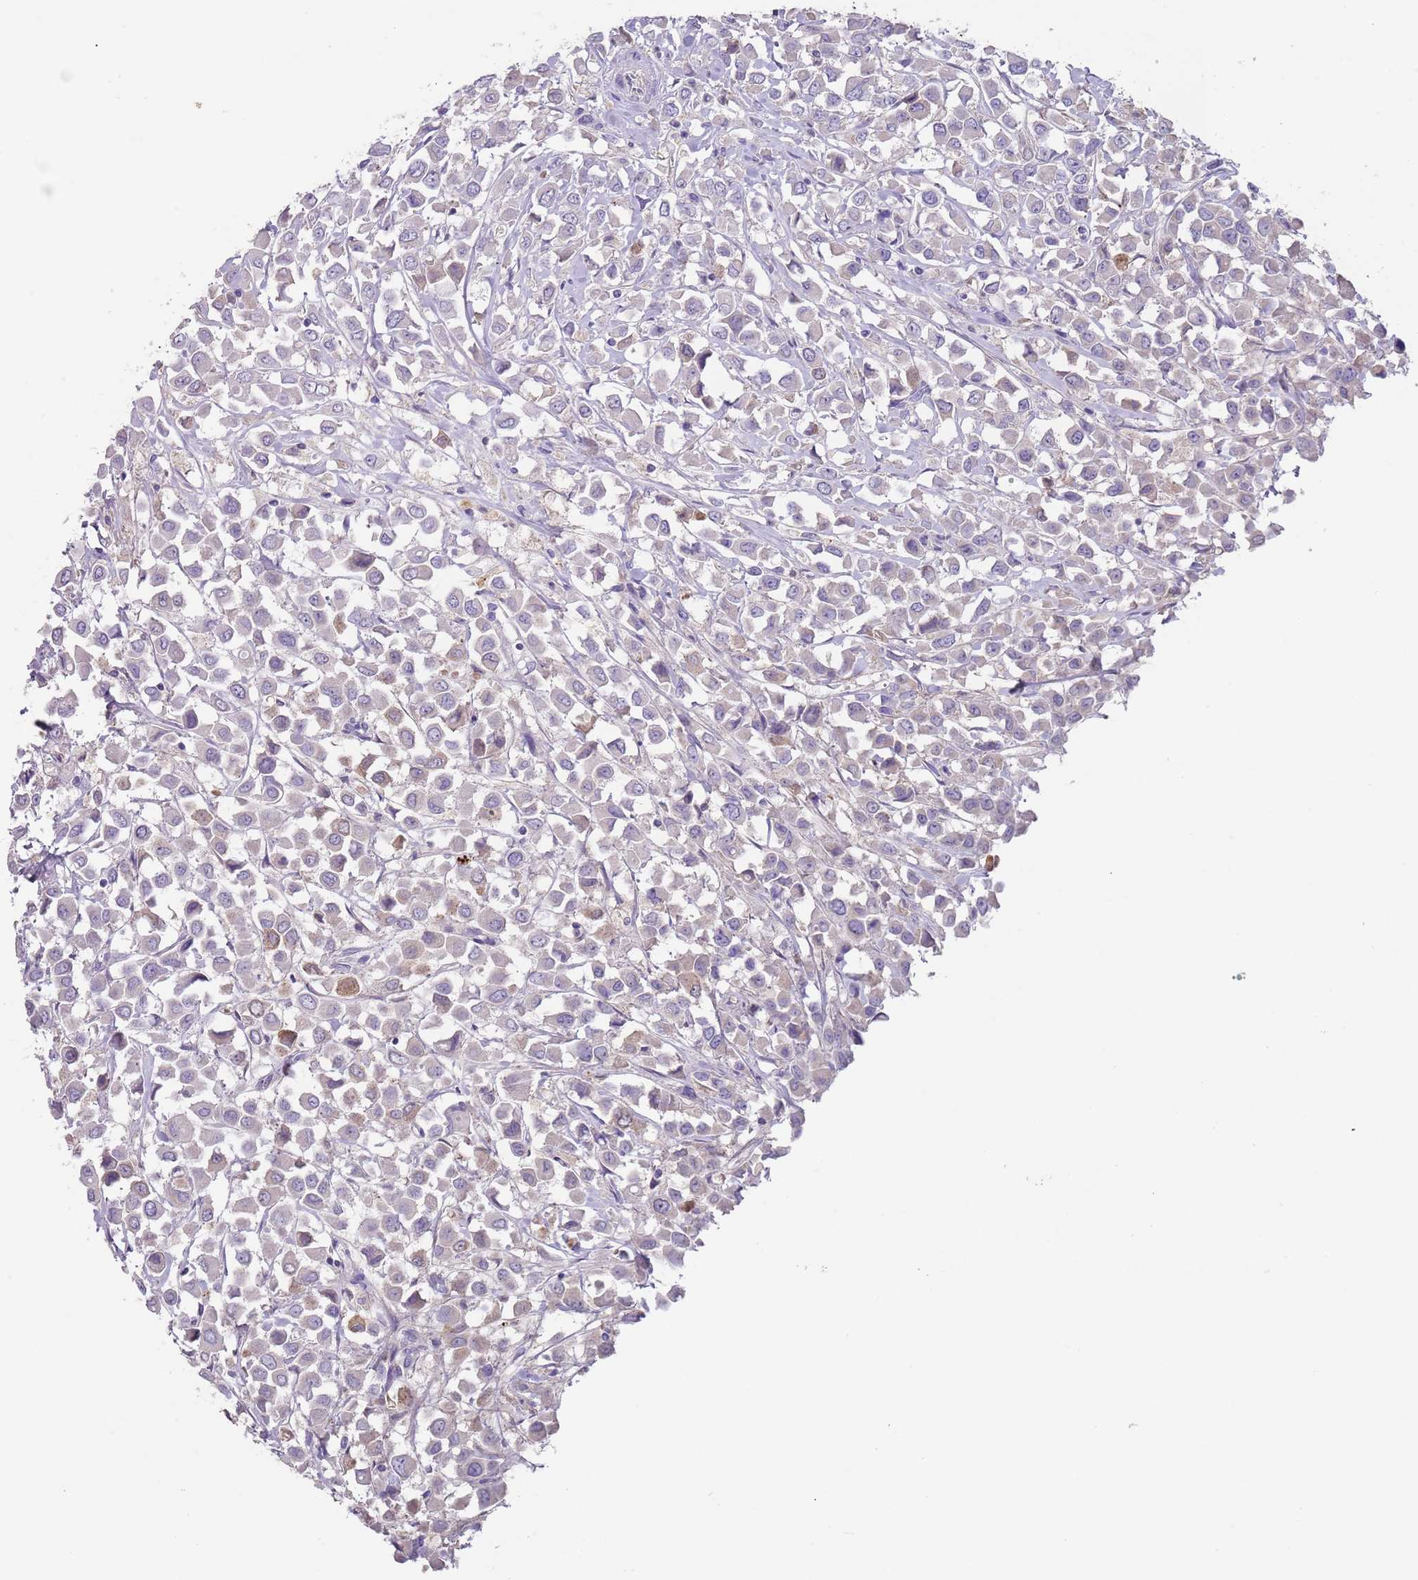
{"staining": {"intensity": "weak", "quantity": "<25%", "location": "cytoplasmic/membranous"}, "tissue": "breast cancer", "cell_type": "Tumor cells", "image_type": "cancer", "snomed": [{"axis": "morphology", "description": "Duct carcinoma"}, {"axis": "topography", "description": "Breast"}], "caption": "A photomicrograph of infiltrating ductal carcinoma (breast) stained for a protein demonstrates no brown staining in tumor cells.", "gene": "TMEM251", "patient": {"sex": "female", "age": 61}}